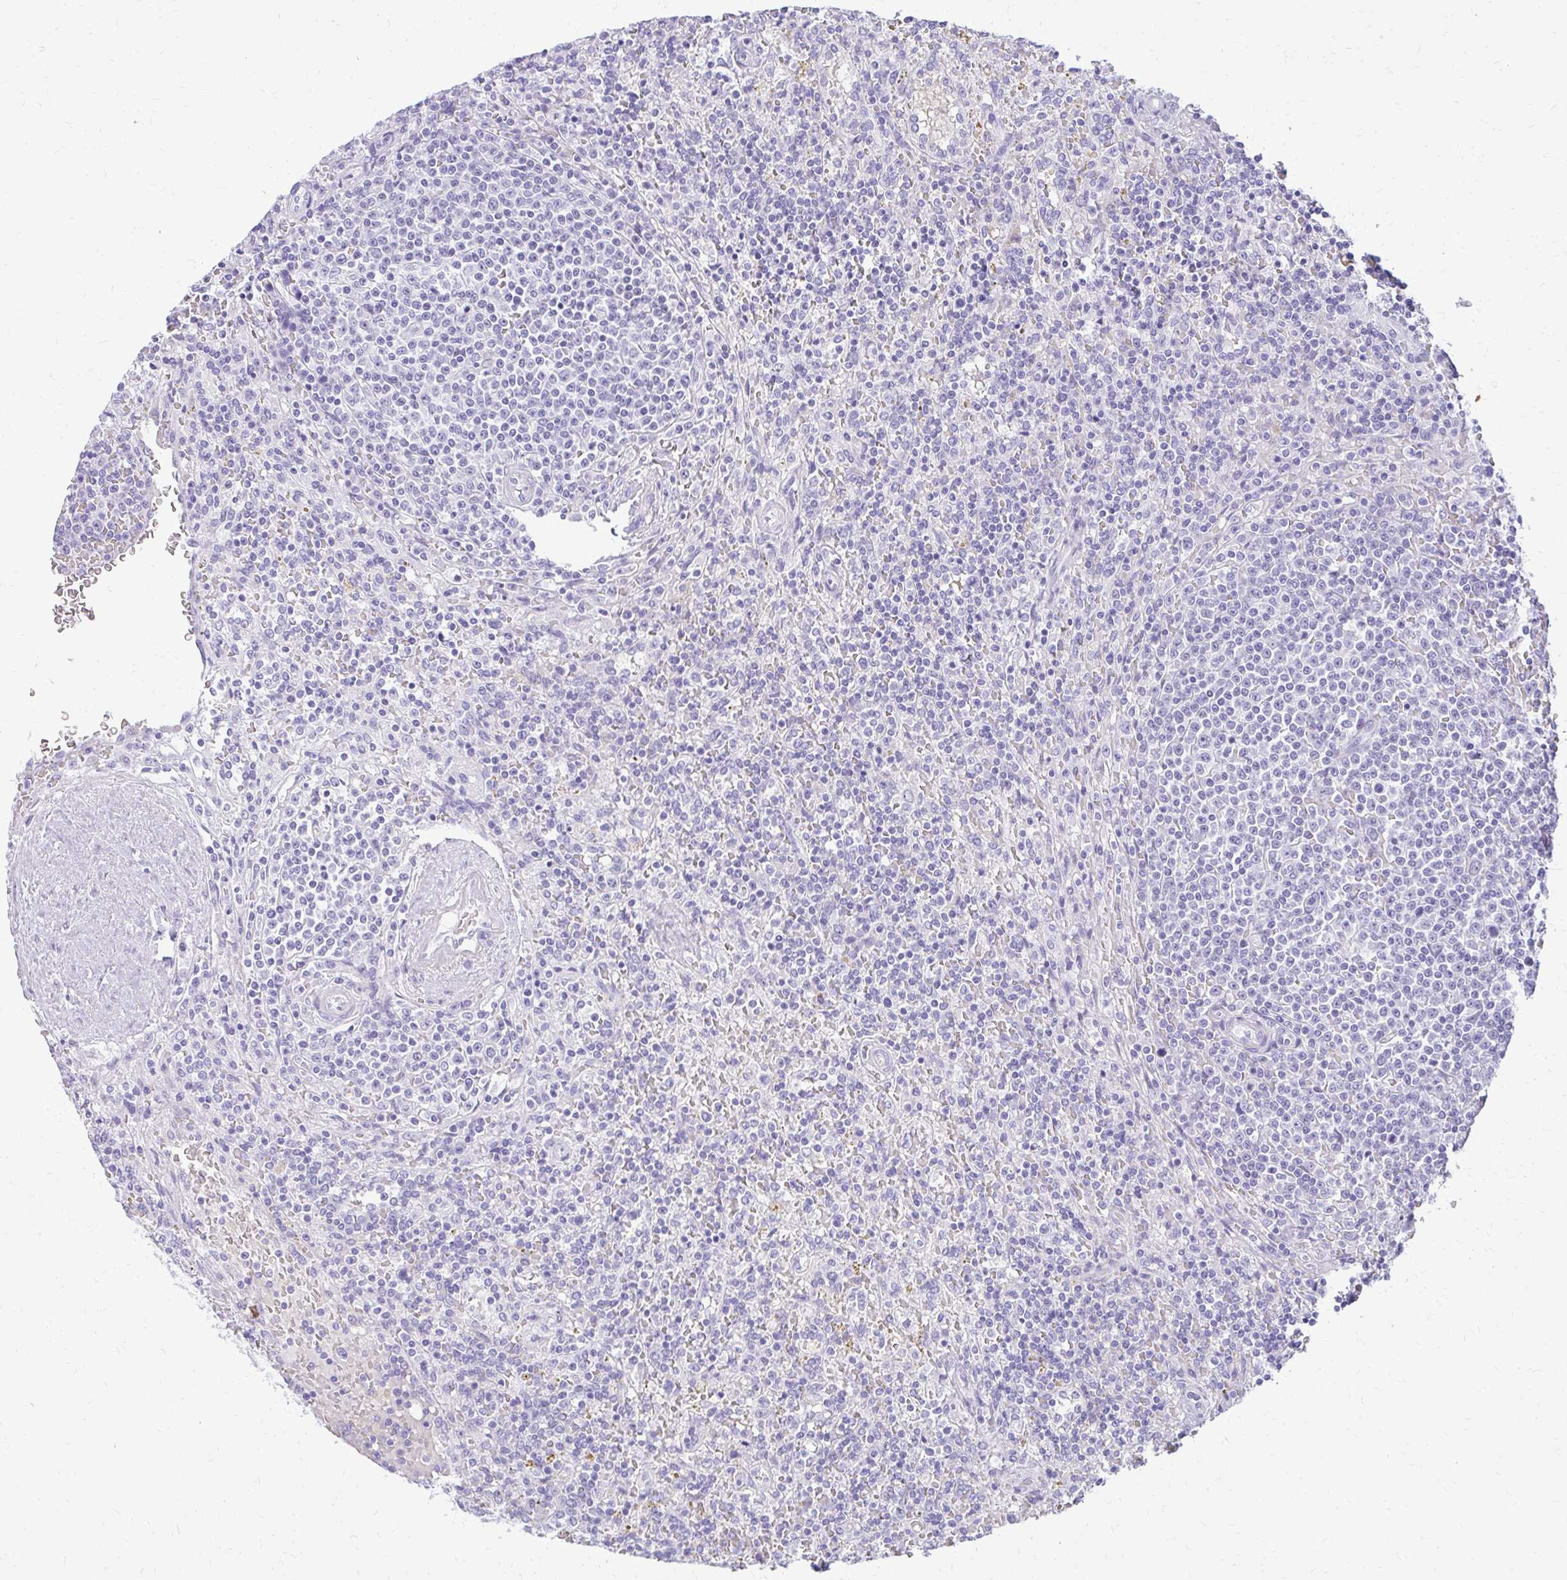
{"staining": {"intensity": "negative", "quantity": "none", "location": "none"}, "tissue": "lymphoma", "cell_type": "Tumor cells", "image_type": "cancer", "snomed": [{"axis": "morphology", "description": "Malignant lymphoma, non-Hodgkin's type, Low grade"}, {"axis": "topography", "description": "Spleen"}], "caption": "This photomicrograph is of lymphoma stained with IHC to label a protein in brown with the nuclei are counter-stained blue. There is no positivity in tumor cells.", "gene": "PRAP1", "patient": {"sex": "male", "age": 67}}